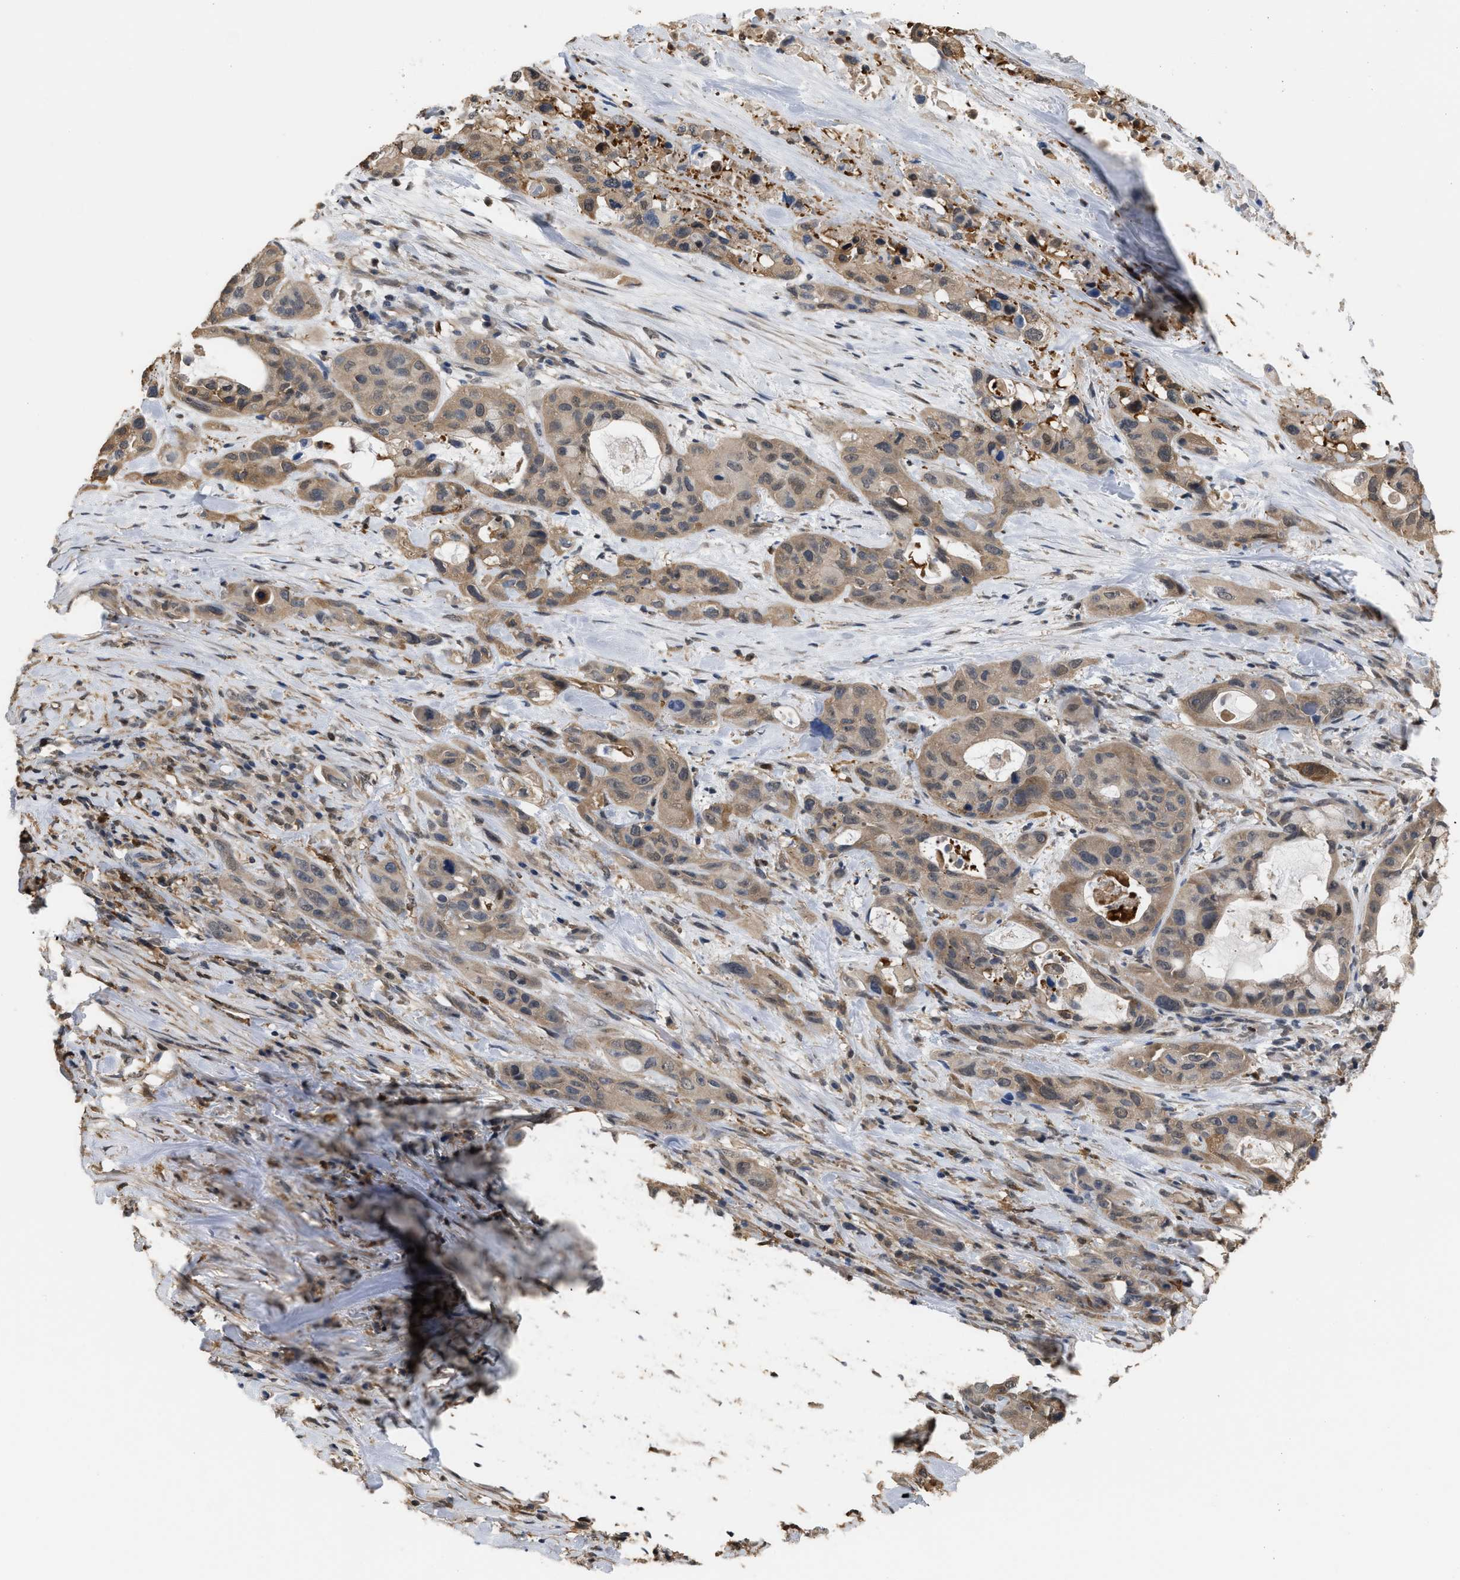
{"staining": {"intensity": "moderate", "quantity": ">75%", "location": "cytoplasmic/membranous"}, "tissue": "pancreatic cancer", "cell_type": "Tumor cells", "image_type": "cancer", "snomed": [{"axis": "morphology", "description": "Adenocarcinoma, NOS"}, {"axis": "topography", "description": "Pancreas"}], "caption": "An immunohistochemistry (IHC) photomicrograph of tumor tissue is shown. Protein staining in brown highlights moderate cytoplasmic/membranous positivity in pancreatic cancer (adenocarcinoma) within tumor cells.", "gene": "MTPN", "patient": {"sex": "male", "age": 53}}